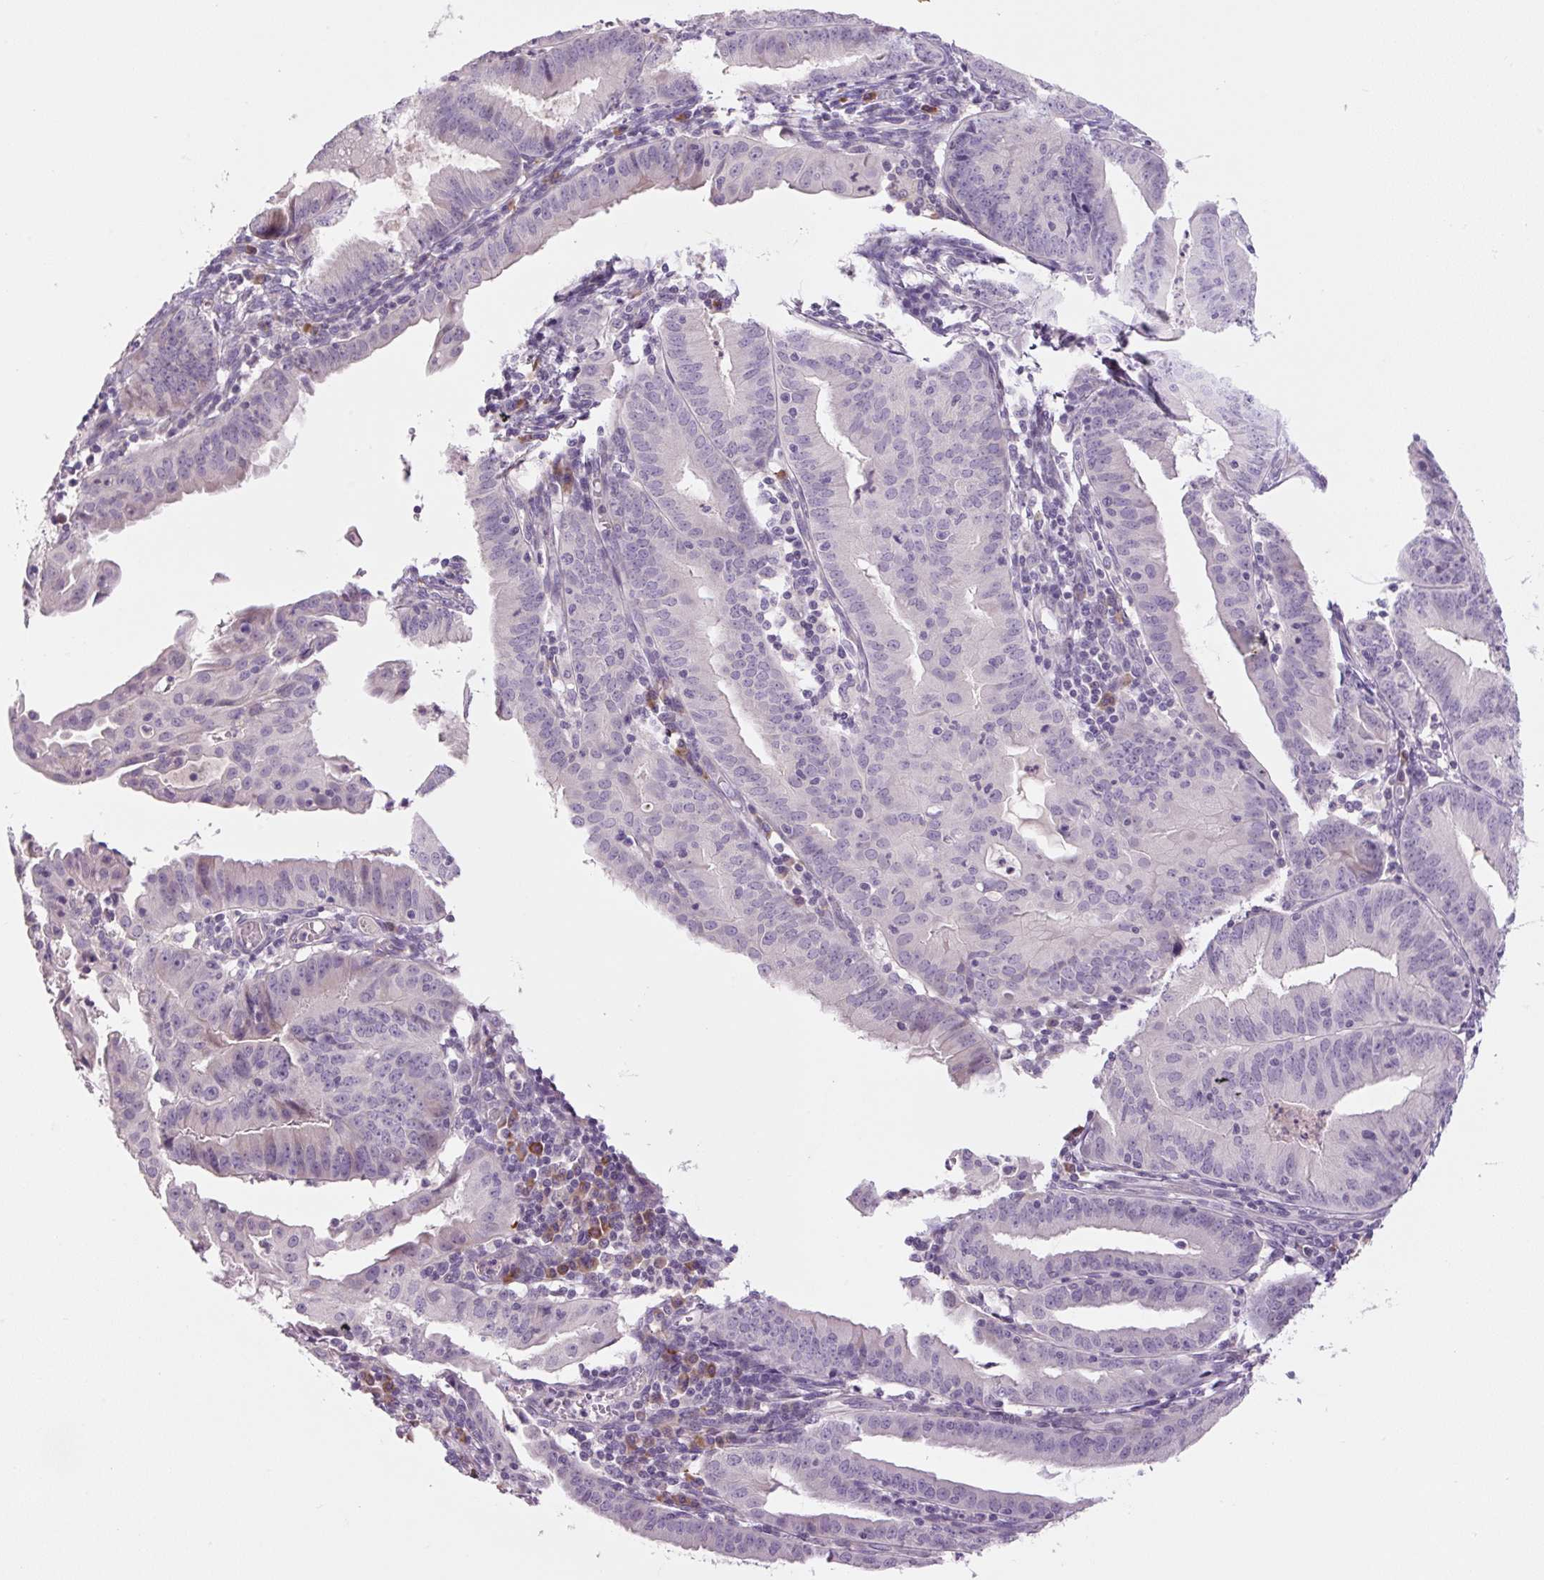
{"staining": {"intensity": "negative", "quantity": "none", "location": "none"}, "tissue": "endometrial cancer", "cell_type": "Tumor cells", "image_type": "cancer", "snomed": [{"axis": "morphology", "description": "Adenocarcinoma, NOS"}, {"axis": "topography", "description": "Endometrium"}], "caption": "There is no significant expression in tumor cells of endometrial cancer.", "gene": "TMEM100", "patient": {"sex": "female", "age": 60}}